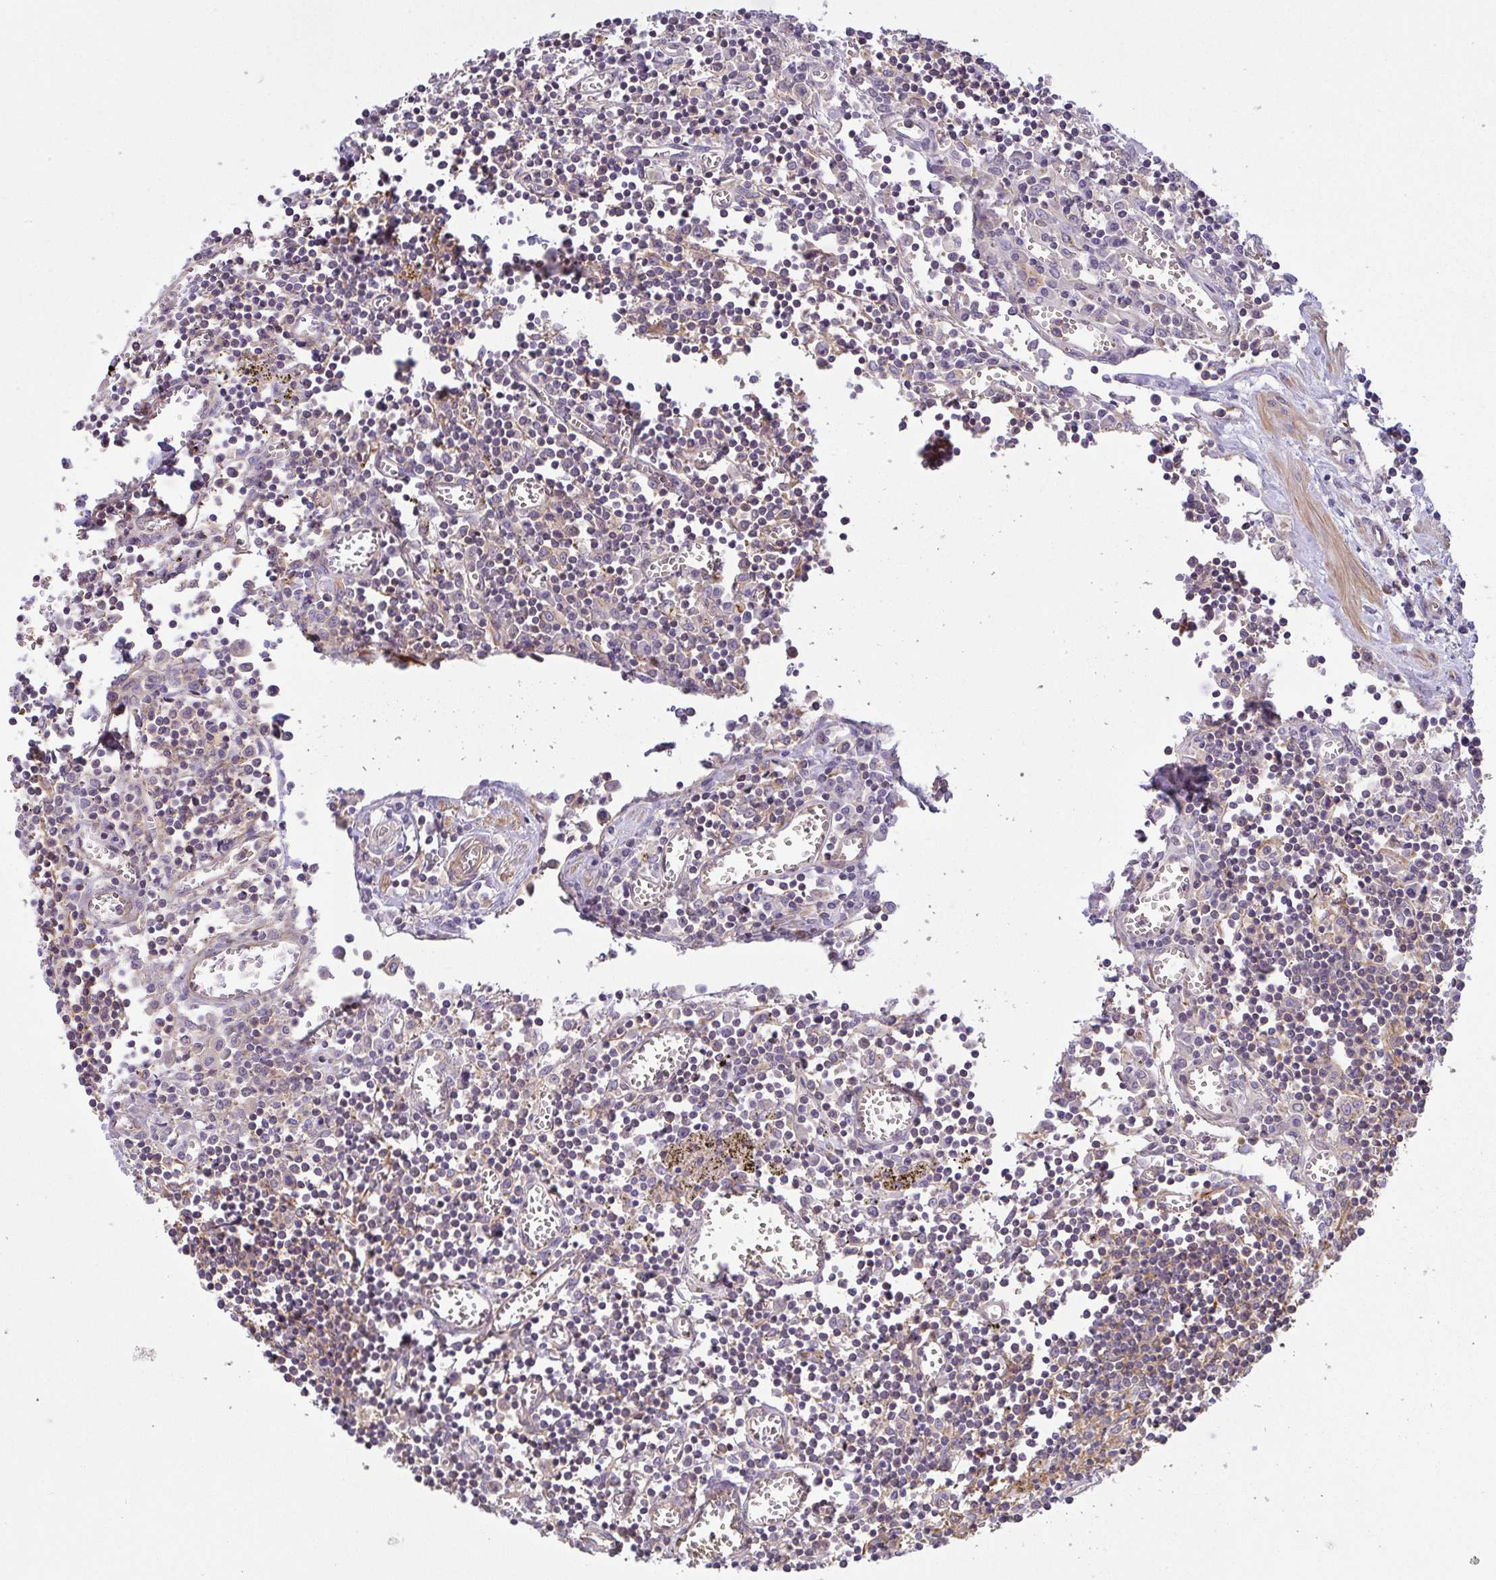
{"staining": {"intensity": "negative", "quantity": "none", "location": "none"}, "tissue": "lymph node", "cell_type": "Germinal center cells", "image_type": "normal", "snomed": [{"axis": "morphology", "description": "Normal tissue, NOS"}, {"axis": "topography", "description": "Lymph node"}], "caption": "Immunohistochemistry of benign lymph node reveals no staining in germinal center cells.", "gene": "TMEM229A", "patient": {"sex": "male", "age": 66}}